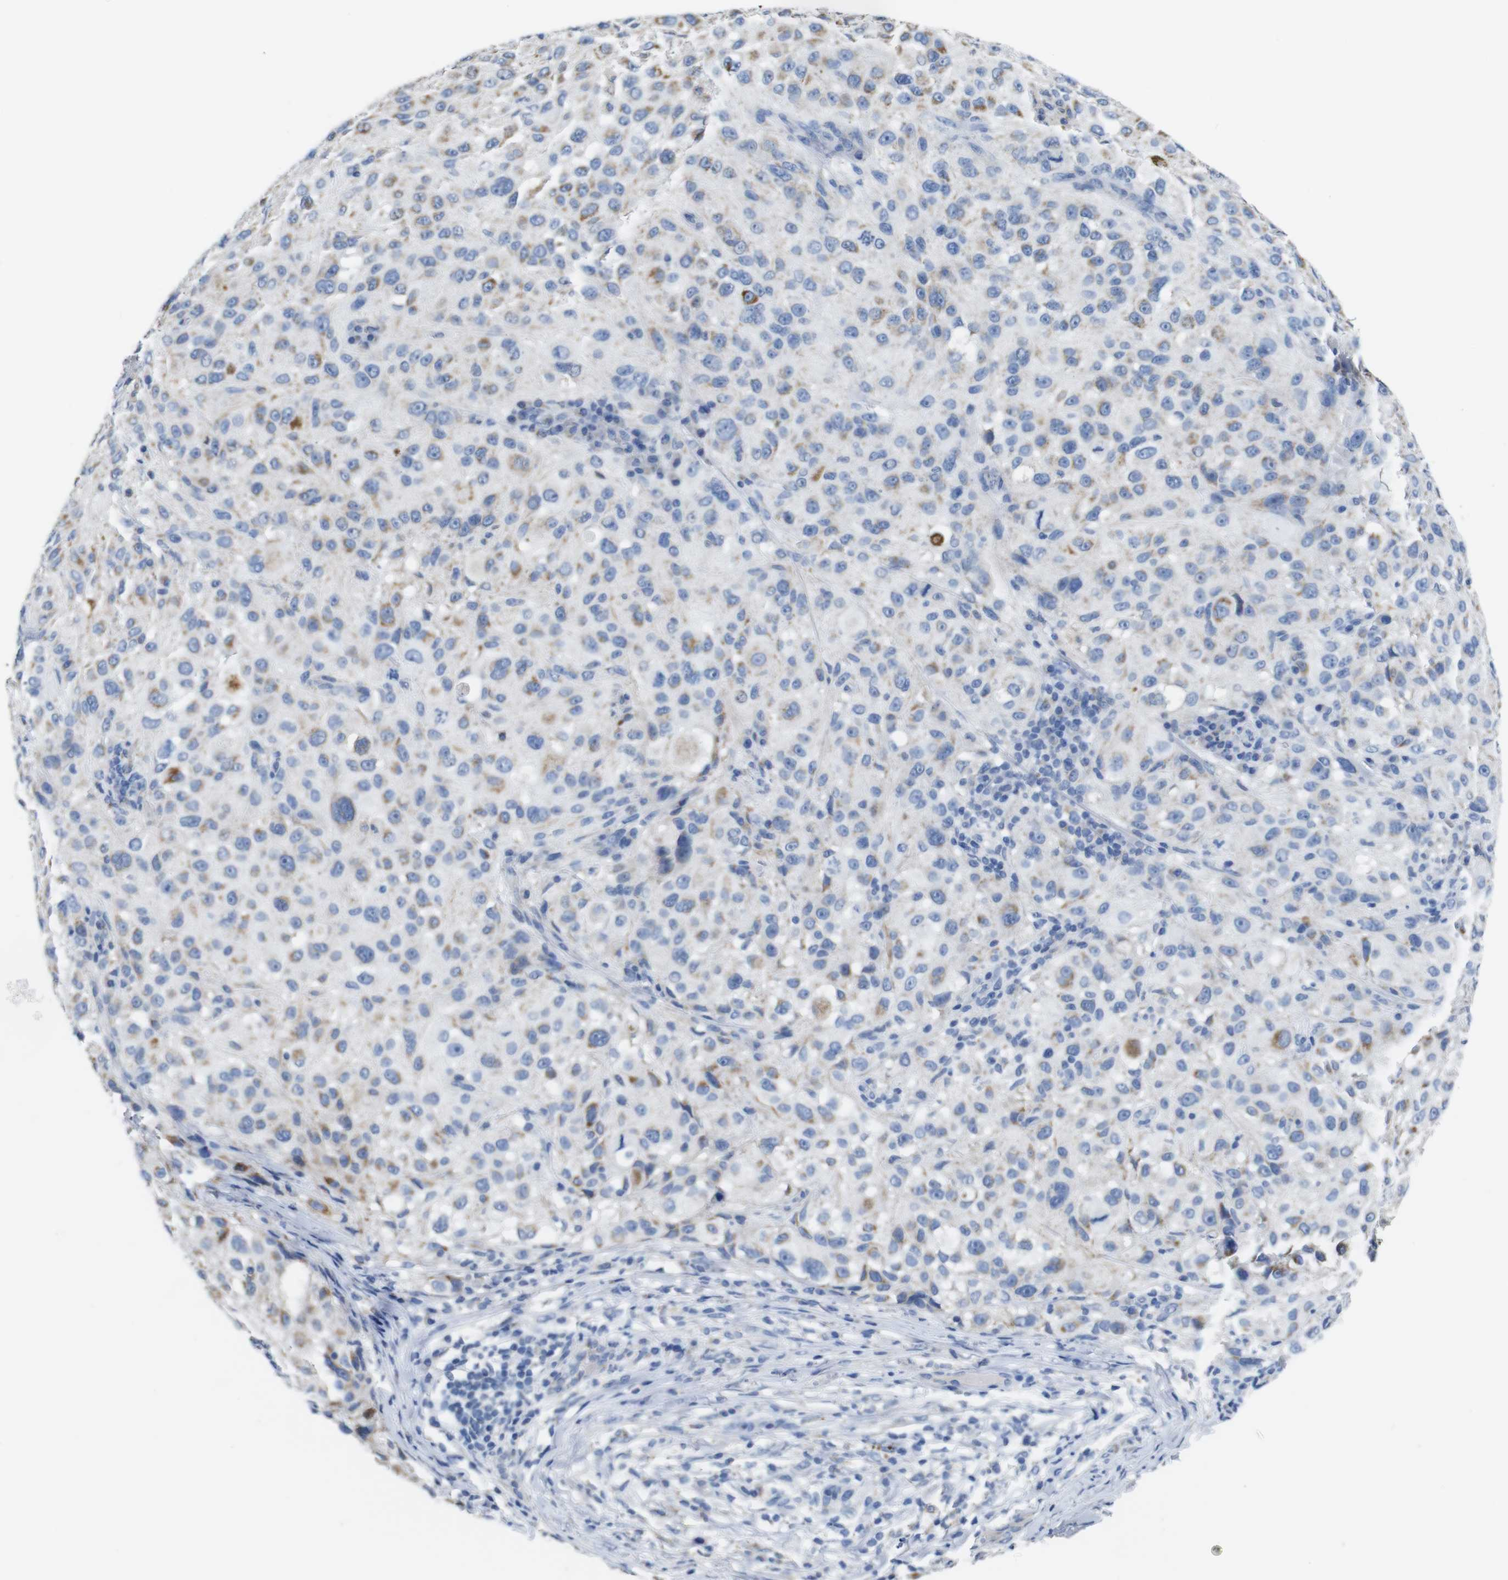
{"staining": {"intensity": "moderate", "quantity": "25%-75%", "location": "cytoplasmic/membranous"}, "tissue": "melanoma", "cell_type": "Tumor cells", "image_type": "cancer", "snomed": [{"axis": "morphology", "description": "Necrosis, NOS"}, {"axis": "morphology", "description": "Malignant melanoma, NOS"}, {"axis": "topography", "description": "Skin"}], "caption": "About 25%-75% of tumor cells in melanoma reveal moderate cytoplasmic/membranous protein expression as visualized by brown immunohistochemical staining.", "gene": "MAOA", "patient": {"sex": "female", "age": 87}}